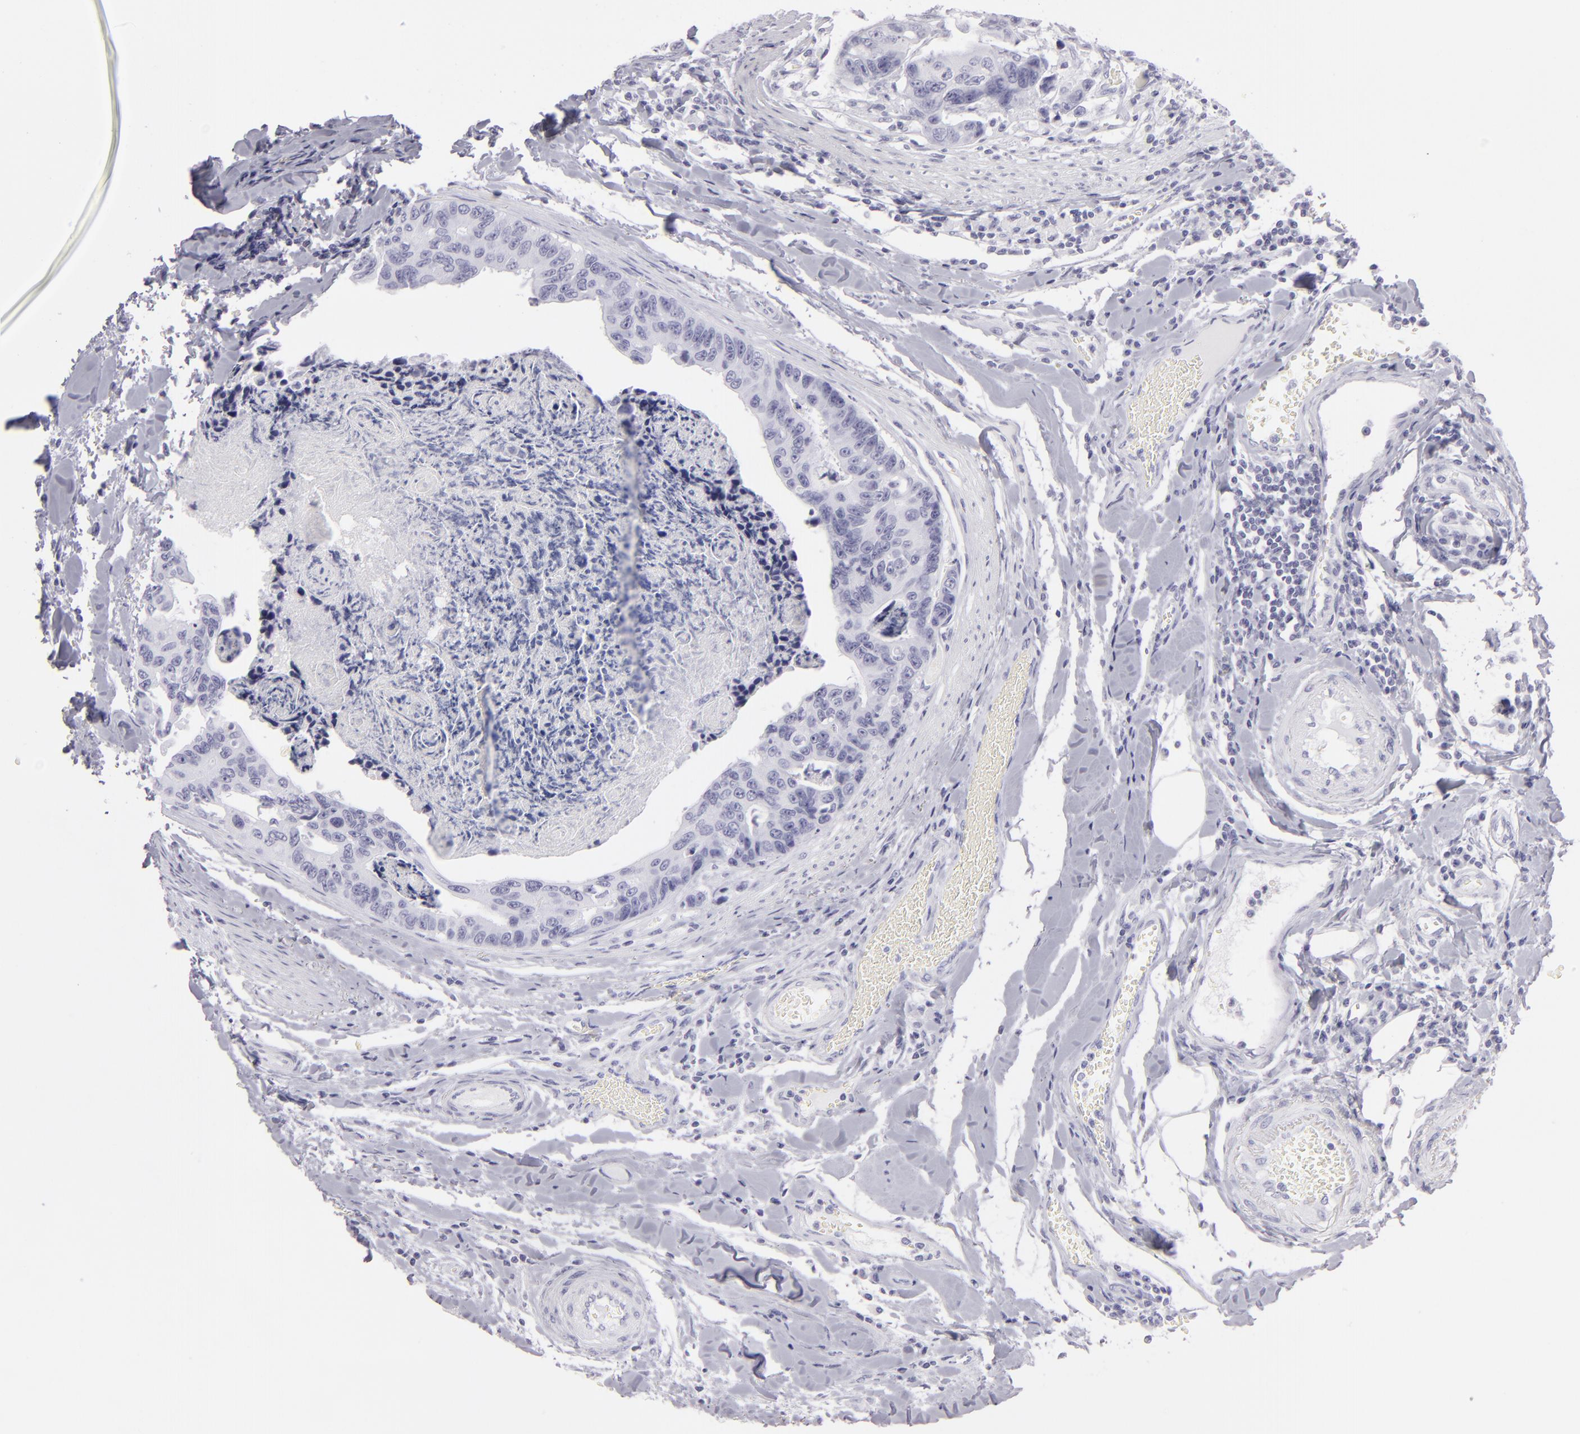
{"staining": {"intensity": "negative", "quantity": "none", "location": "none"}, "tissue": "colorectal cancer", "cell_type": "Tumor cells", "image_type": "cancer", "snomed": [{"axis": "morphology", "description": "Adenocarcinoma, NOS"}, {"axis": "topography", "description": "Colon"}], "caption": "An IHC micrograph of colorectal cancer (adenocarcinoma) is shown. There is no staining in tumor cells of colorectal cancer (adenocarcinoma).", "gene": "FLG", "patient": {"sex": "female", "age": 86}}